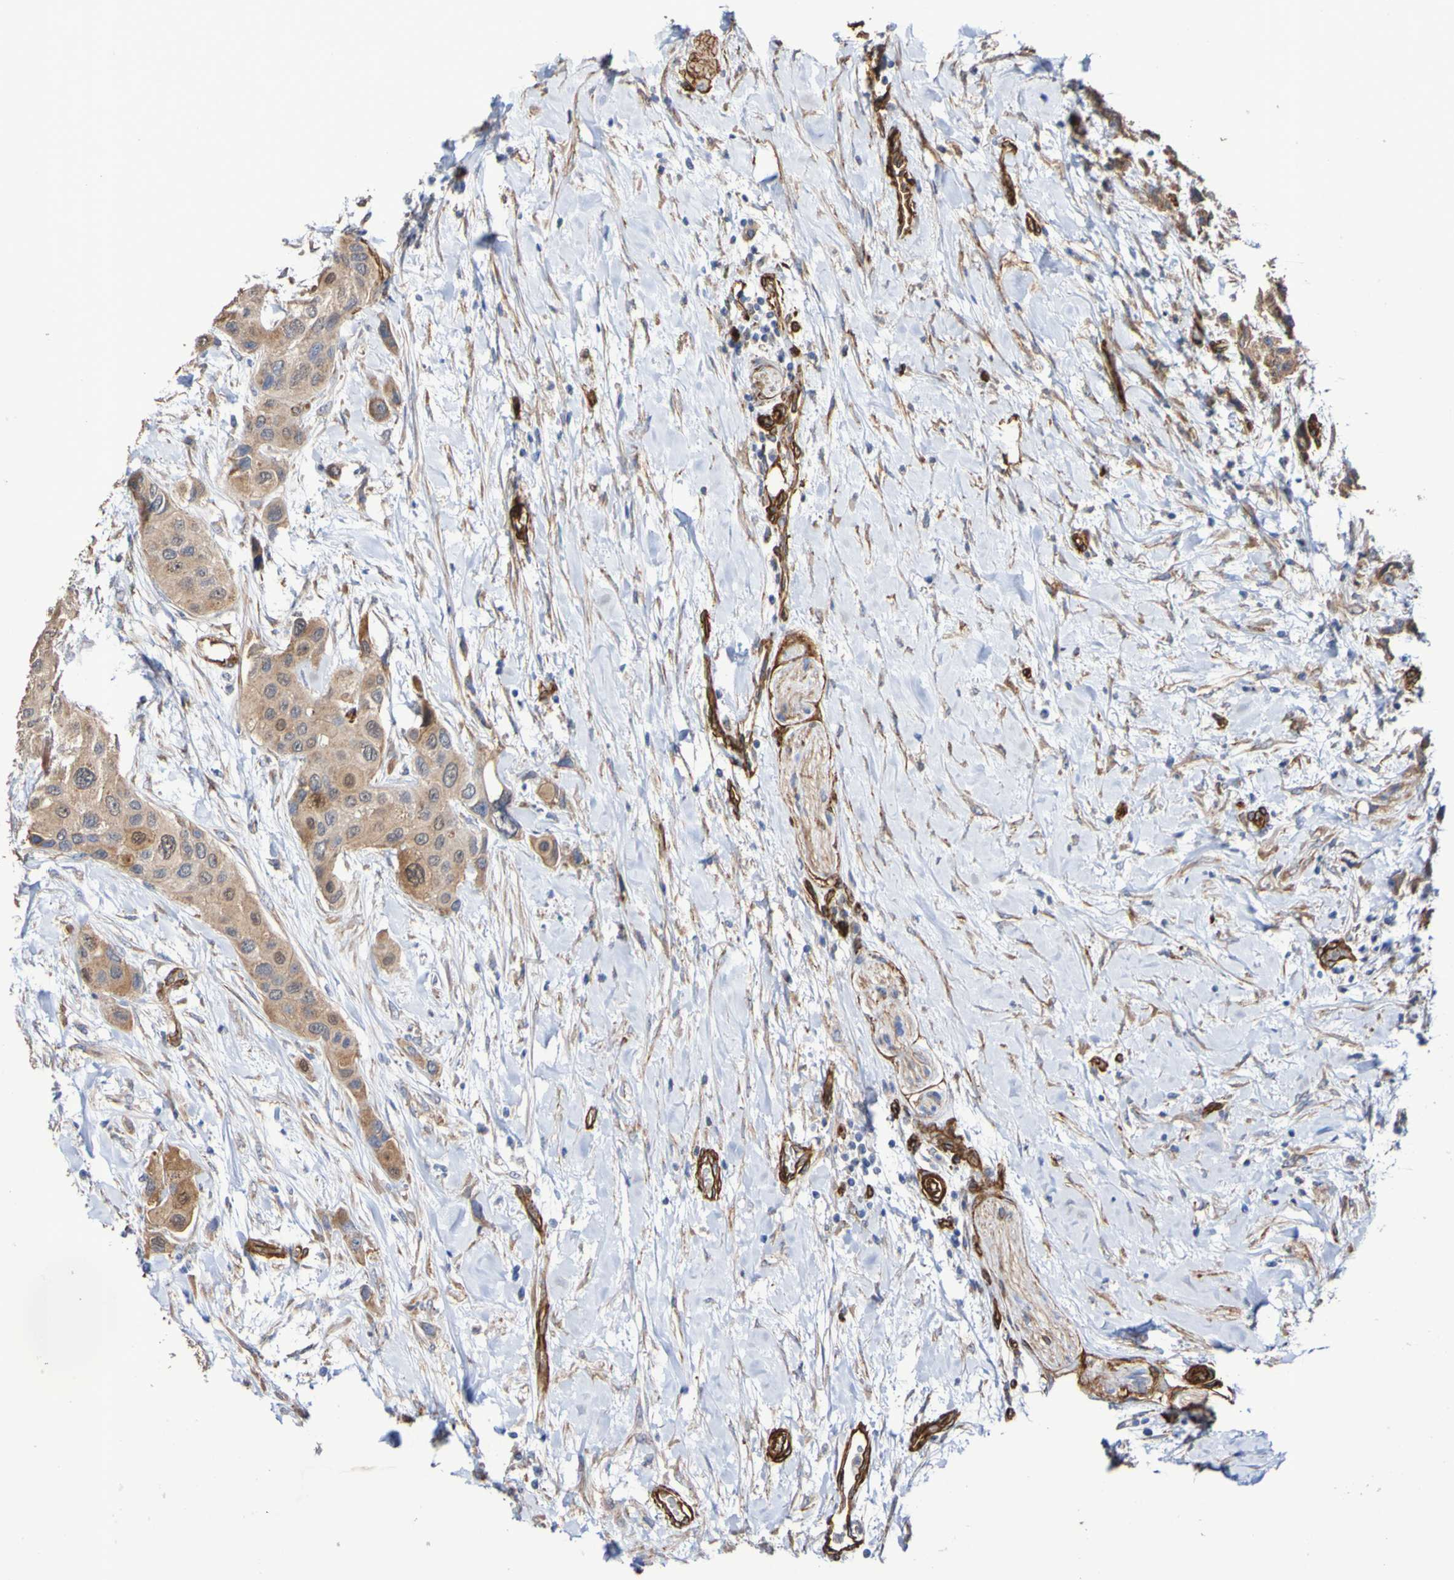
{"staining": {"intensity": "weak", "quantity": ">75%", "location": "cytoplasmic/membranous"}, "tissue": "urothelial cancer", "cell_type": "Tumor cells", "image_type": "cancer", "snomed": [{"axis": "morphology", "description": "Urothelial carcinoma, High grade"}, {"axis": "topography", "description": "Urinary bladder"}], "caption": "Protein analysis of high-grade urothelial carcinoma tissue reveals weak cytoplasmic/membranous staining in about >75% of tumor cells.", "gene": "ELMOD3", "patient": {"sex": "female", "age": 56}}